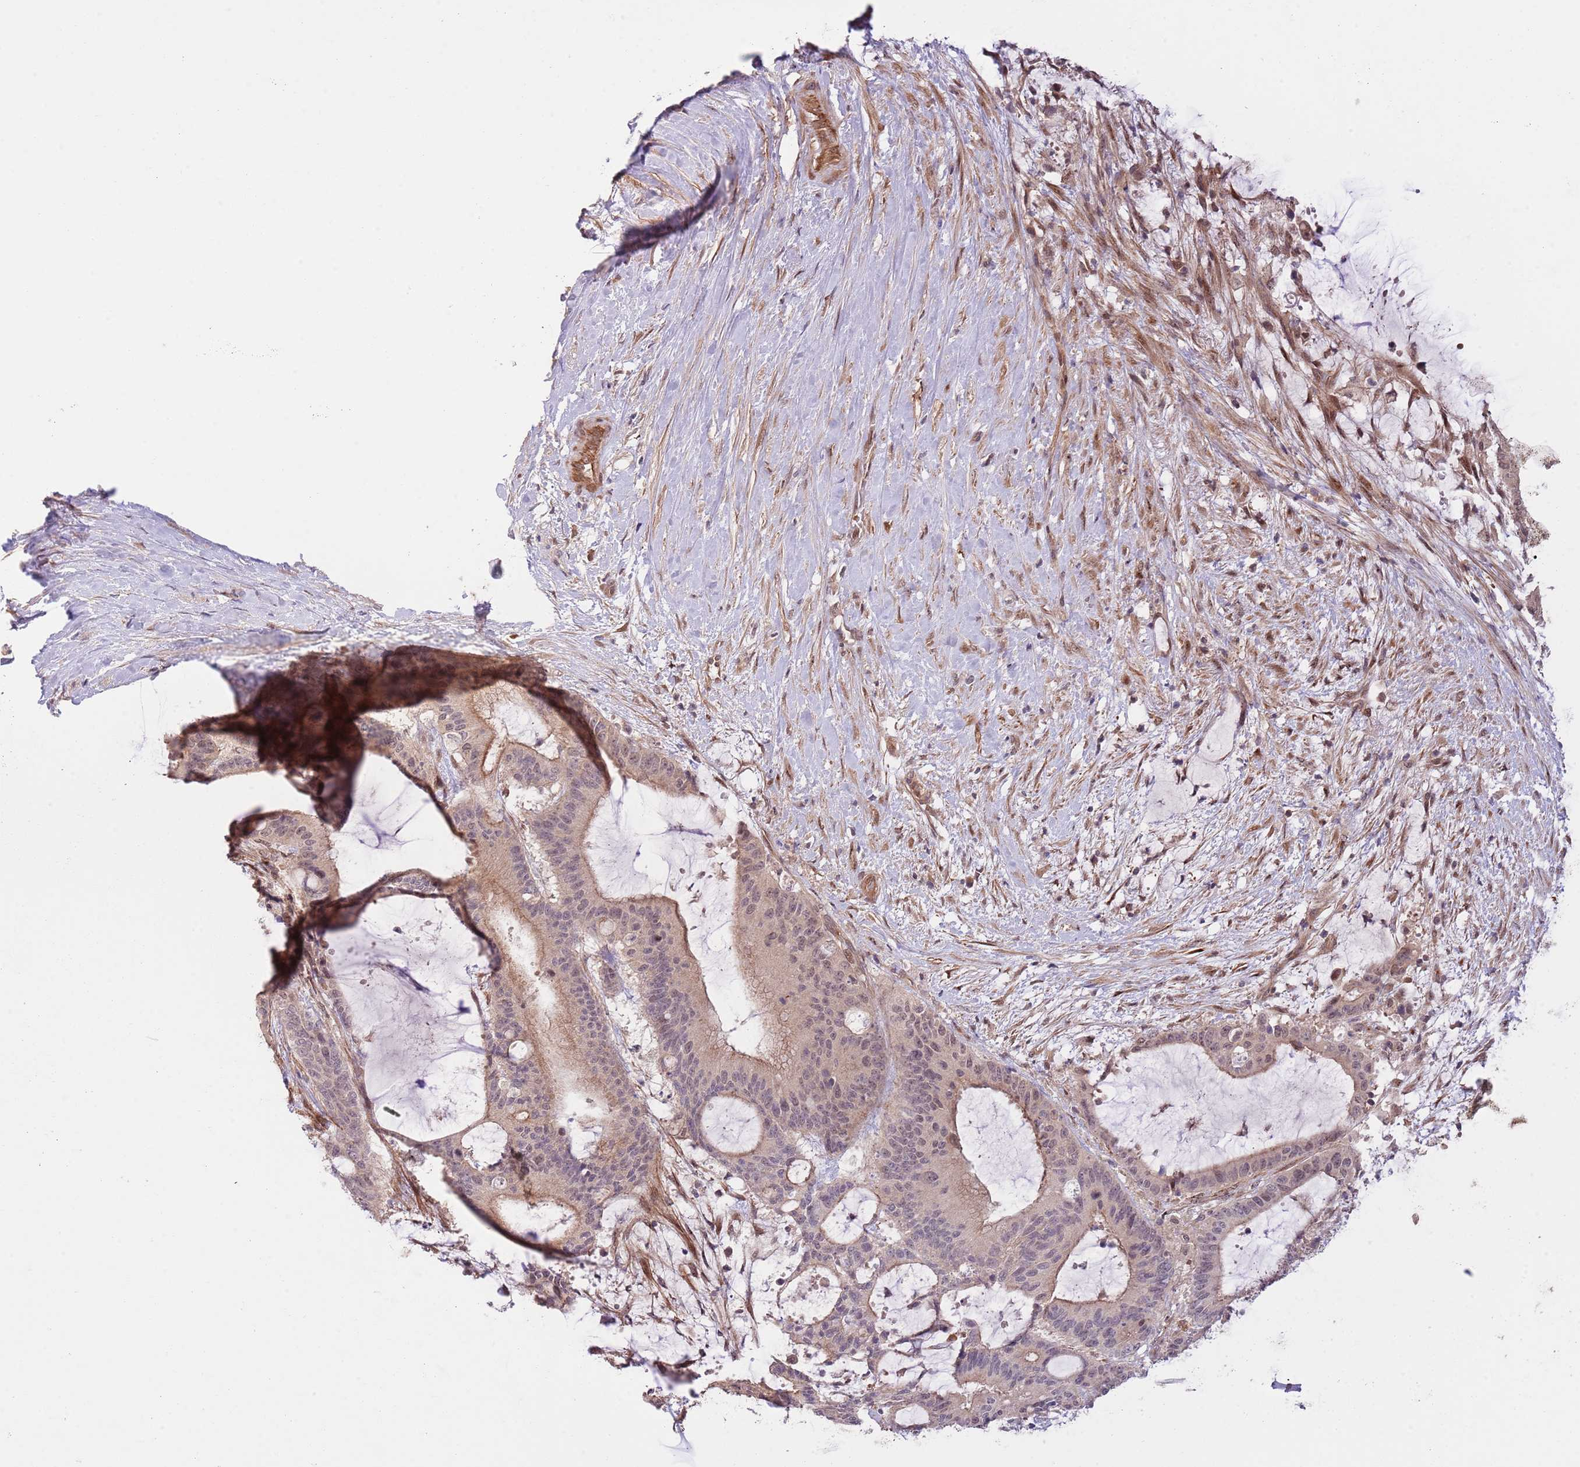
{"staining": {"intensity": "weak", "quantity": "25%-75%", "location": "cytoplasmic/membranous"}, "tissue": "liver cancer", "cell_type": "Tumor cells", "image_type": "cancer", "snomed": [{"axis": "morphology", "description": "Normal tissue, NOS"}, {"axis": "morphology", "description": "Cholangiocarcinoma"}, {"axis": "topography", "description": "Liver"}, {"axis": "topography", "description": "Peripheral nerve tissue"}], "caption": "Protein expression by immunohistochemistry (IHC) demonstrates weak cytoplasmic/membranous staining in approximately 25%-75% of tumor cells in liver cancer (cholangiocarcinoma). (brown staining indicates protein expression, while blue staining denotes nuclei).", "gene": "PRR16", "patient": {"sex": "female", "age": 73}}